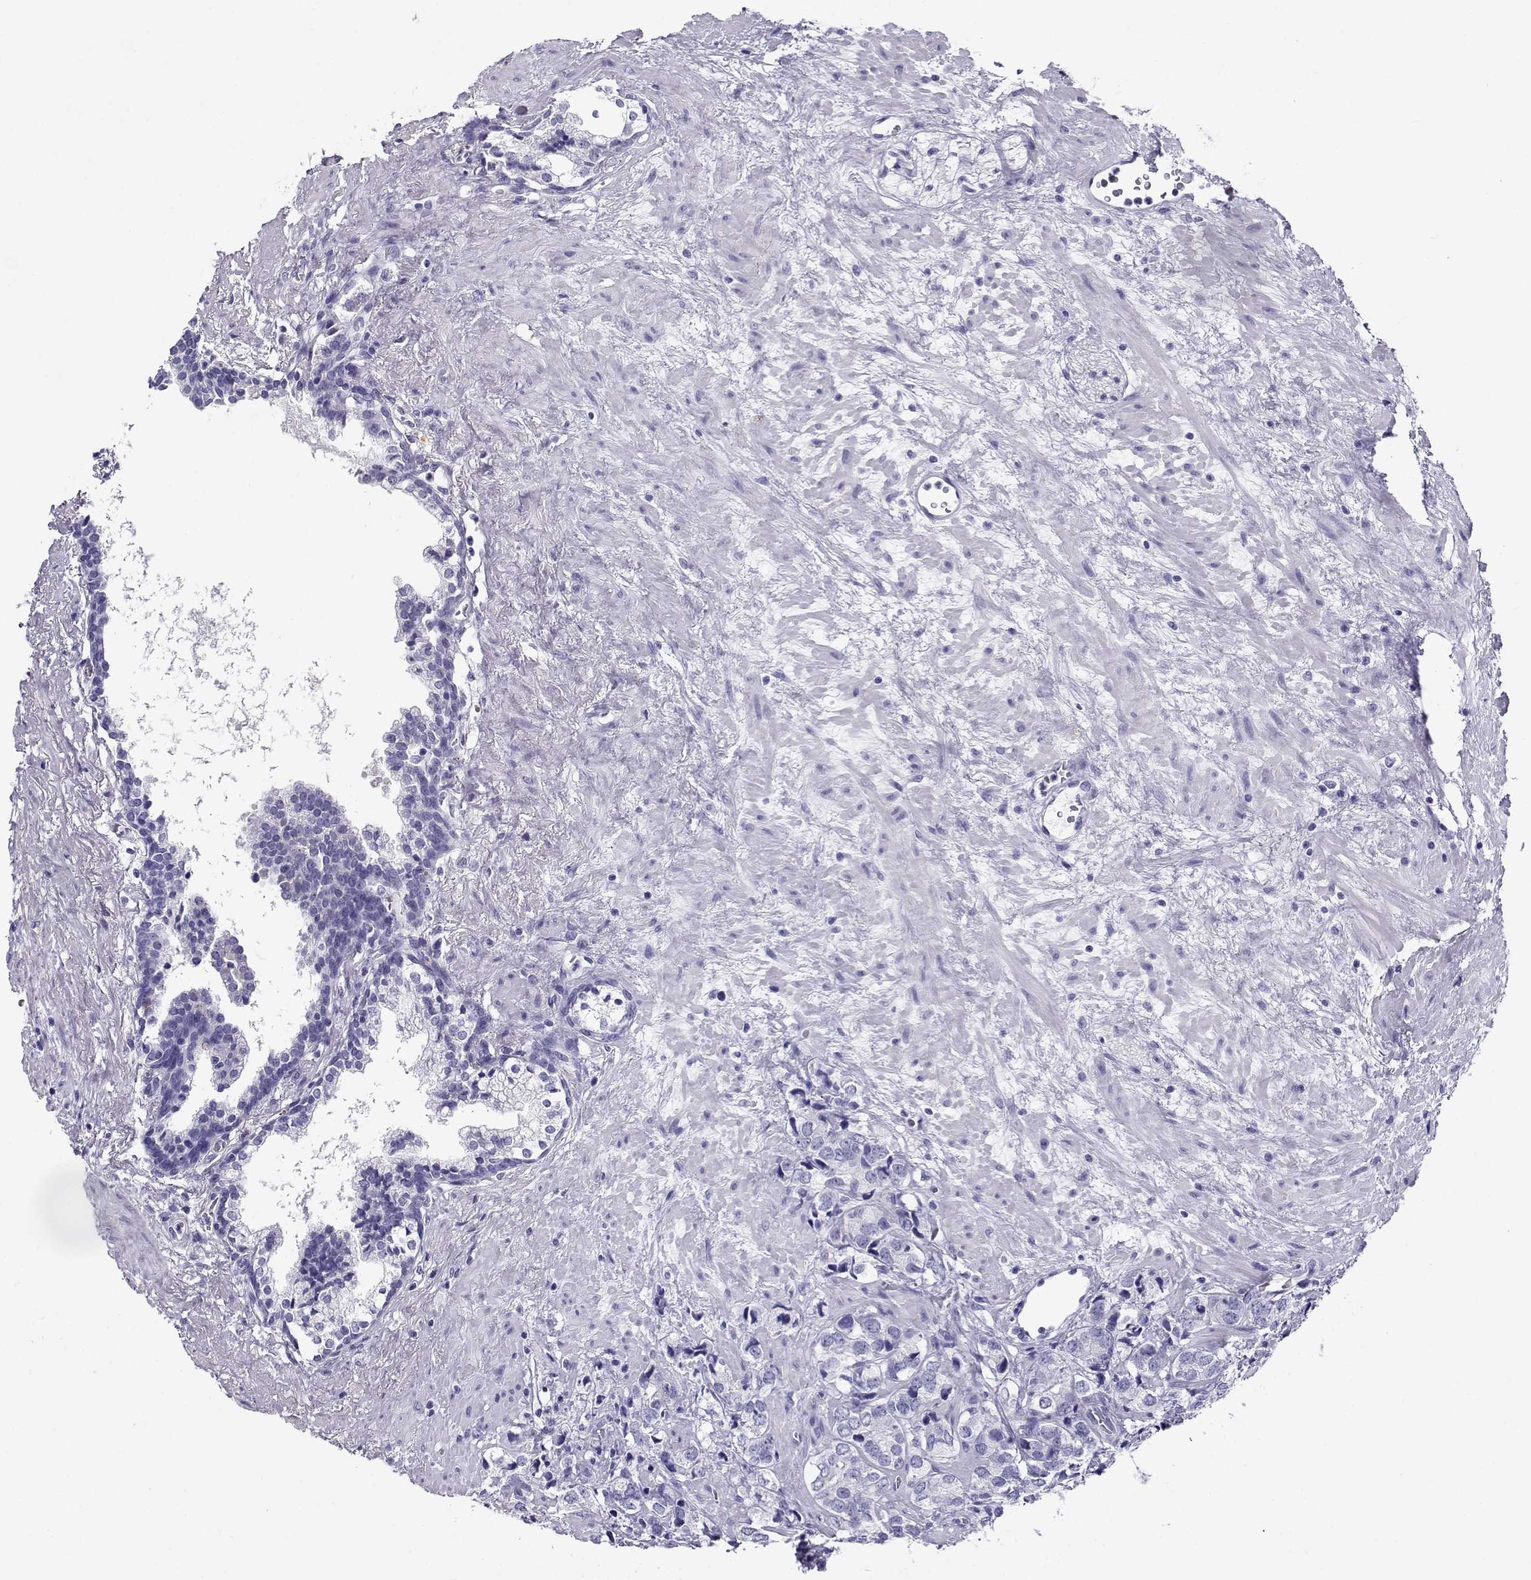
{"staining": {"intensity": "negative", "quantity": "none", "location": "none"}, "tissue": "prostate cancer", "cell_type": "Tumor cells", "image_type": "cancer", "snomed": [{"axis": "morphology", "description": "Adenocarcinoma, NOS"}, {"axis": "topography", "description": "Prostate and seminal vesicle, NOS"}], "caption": "Tumor cells show no significant staining in prostate cancer. (DAB IHC with hematoxylin counter stain).", "gene": "RHOXF2", "patient": {"sex": "male", "age": 63}}